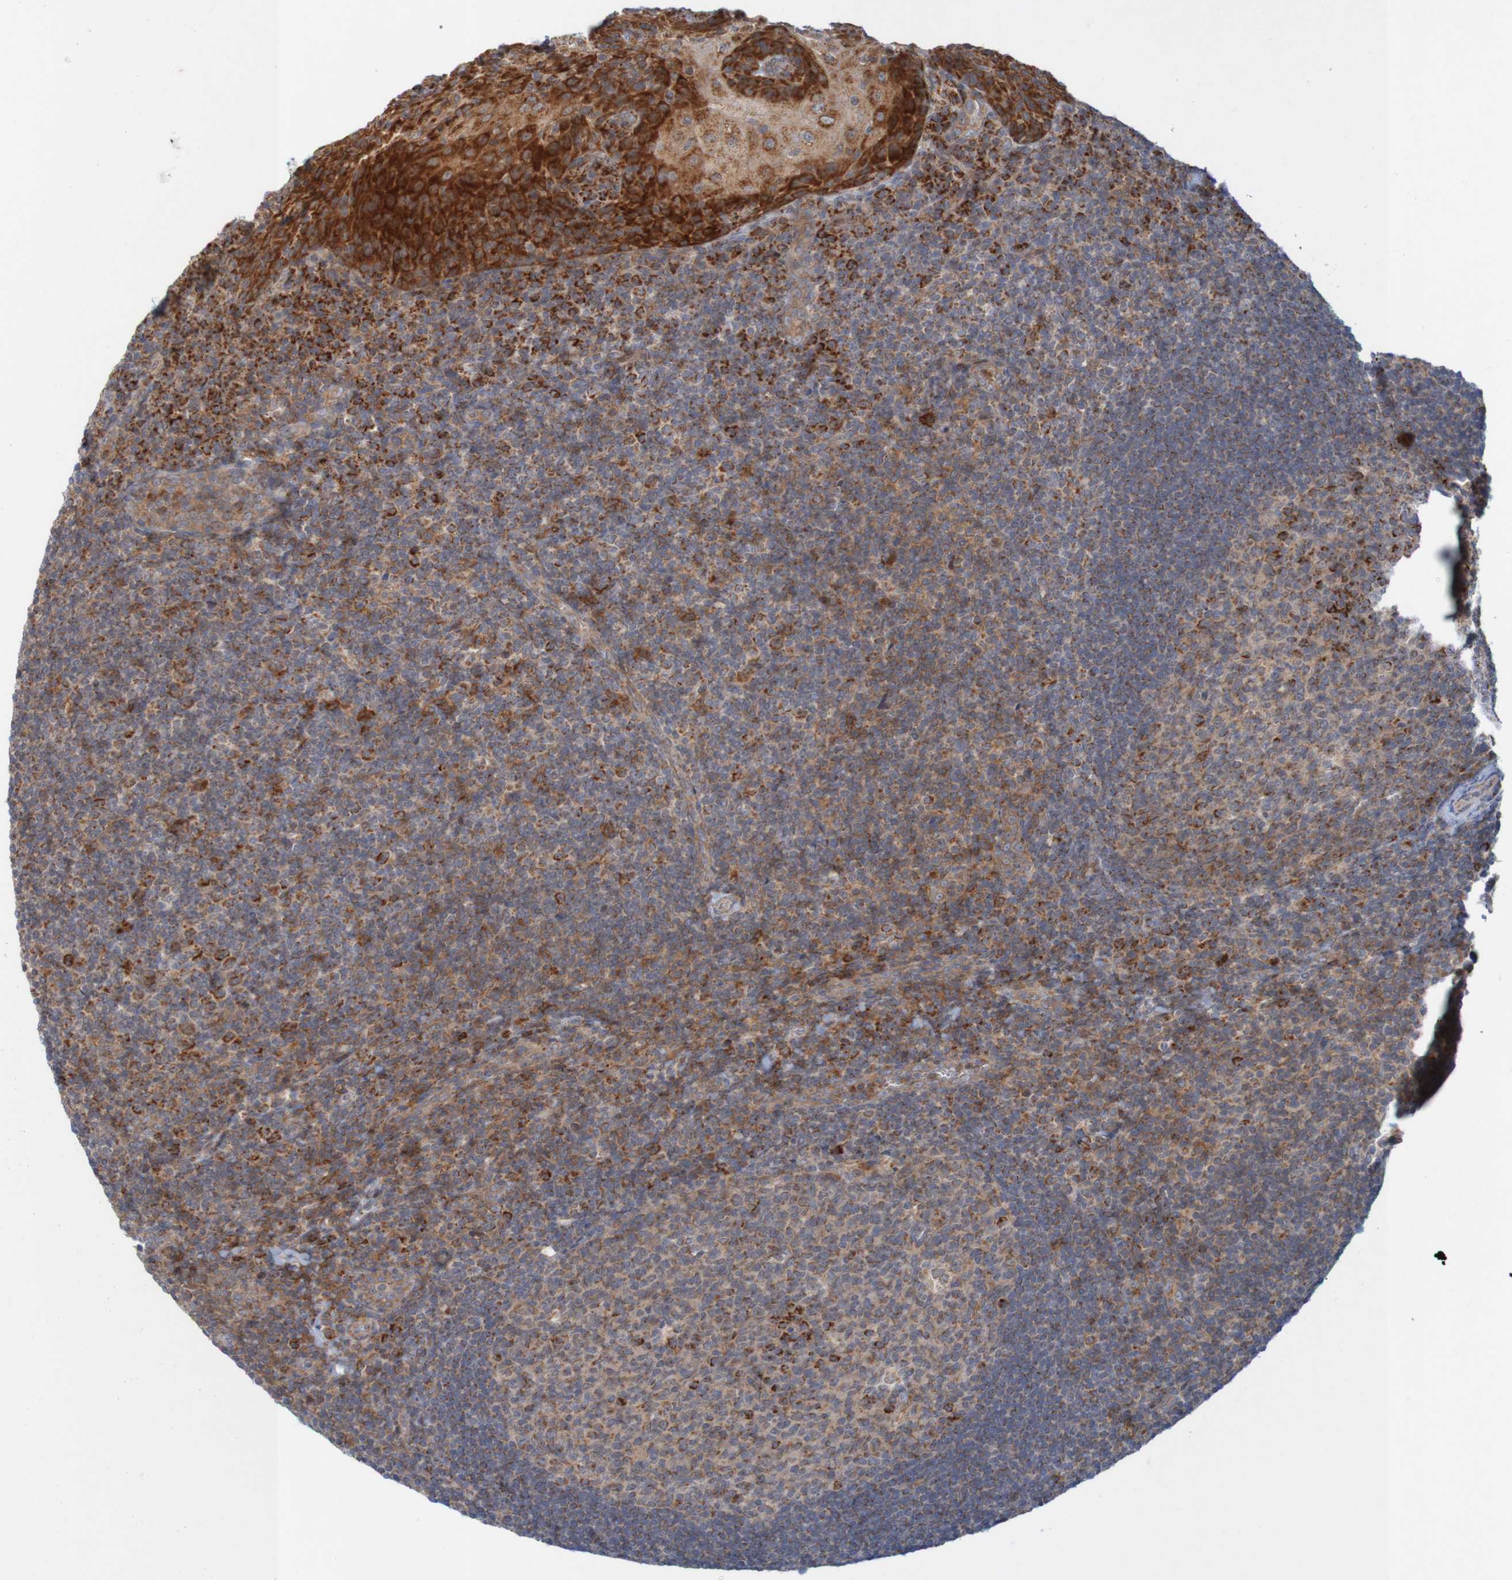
{"staining": {"intensity": "moderate", "quantity": "<25%", "location": "cytoplasmic/membranous"}, "tissue": "tonsil", "cell_type": "Germinal center cells", "image_type": "normal", "snomed": [{"axis": "morphology", "description": "Normal tissue, NOS"}, {"axis": "topography", "description": "Tonsil"}], "caption": "Human tonsil stained for a protein (brown) exhibits moderate cytoplasmic/membranous positive positivity in about <25% of germinal center cells.", "gene": "NAV2", "patient": {"sex": "male", "age": 37}}